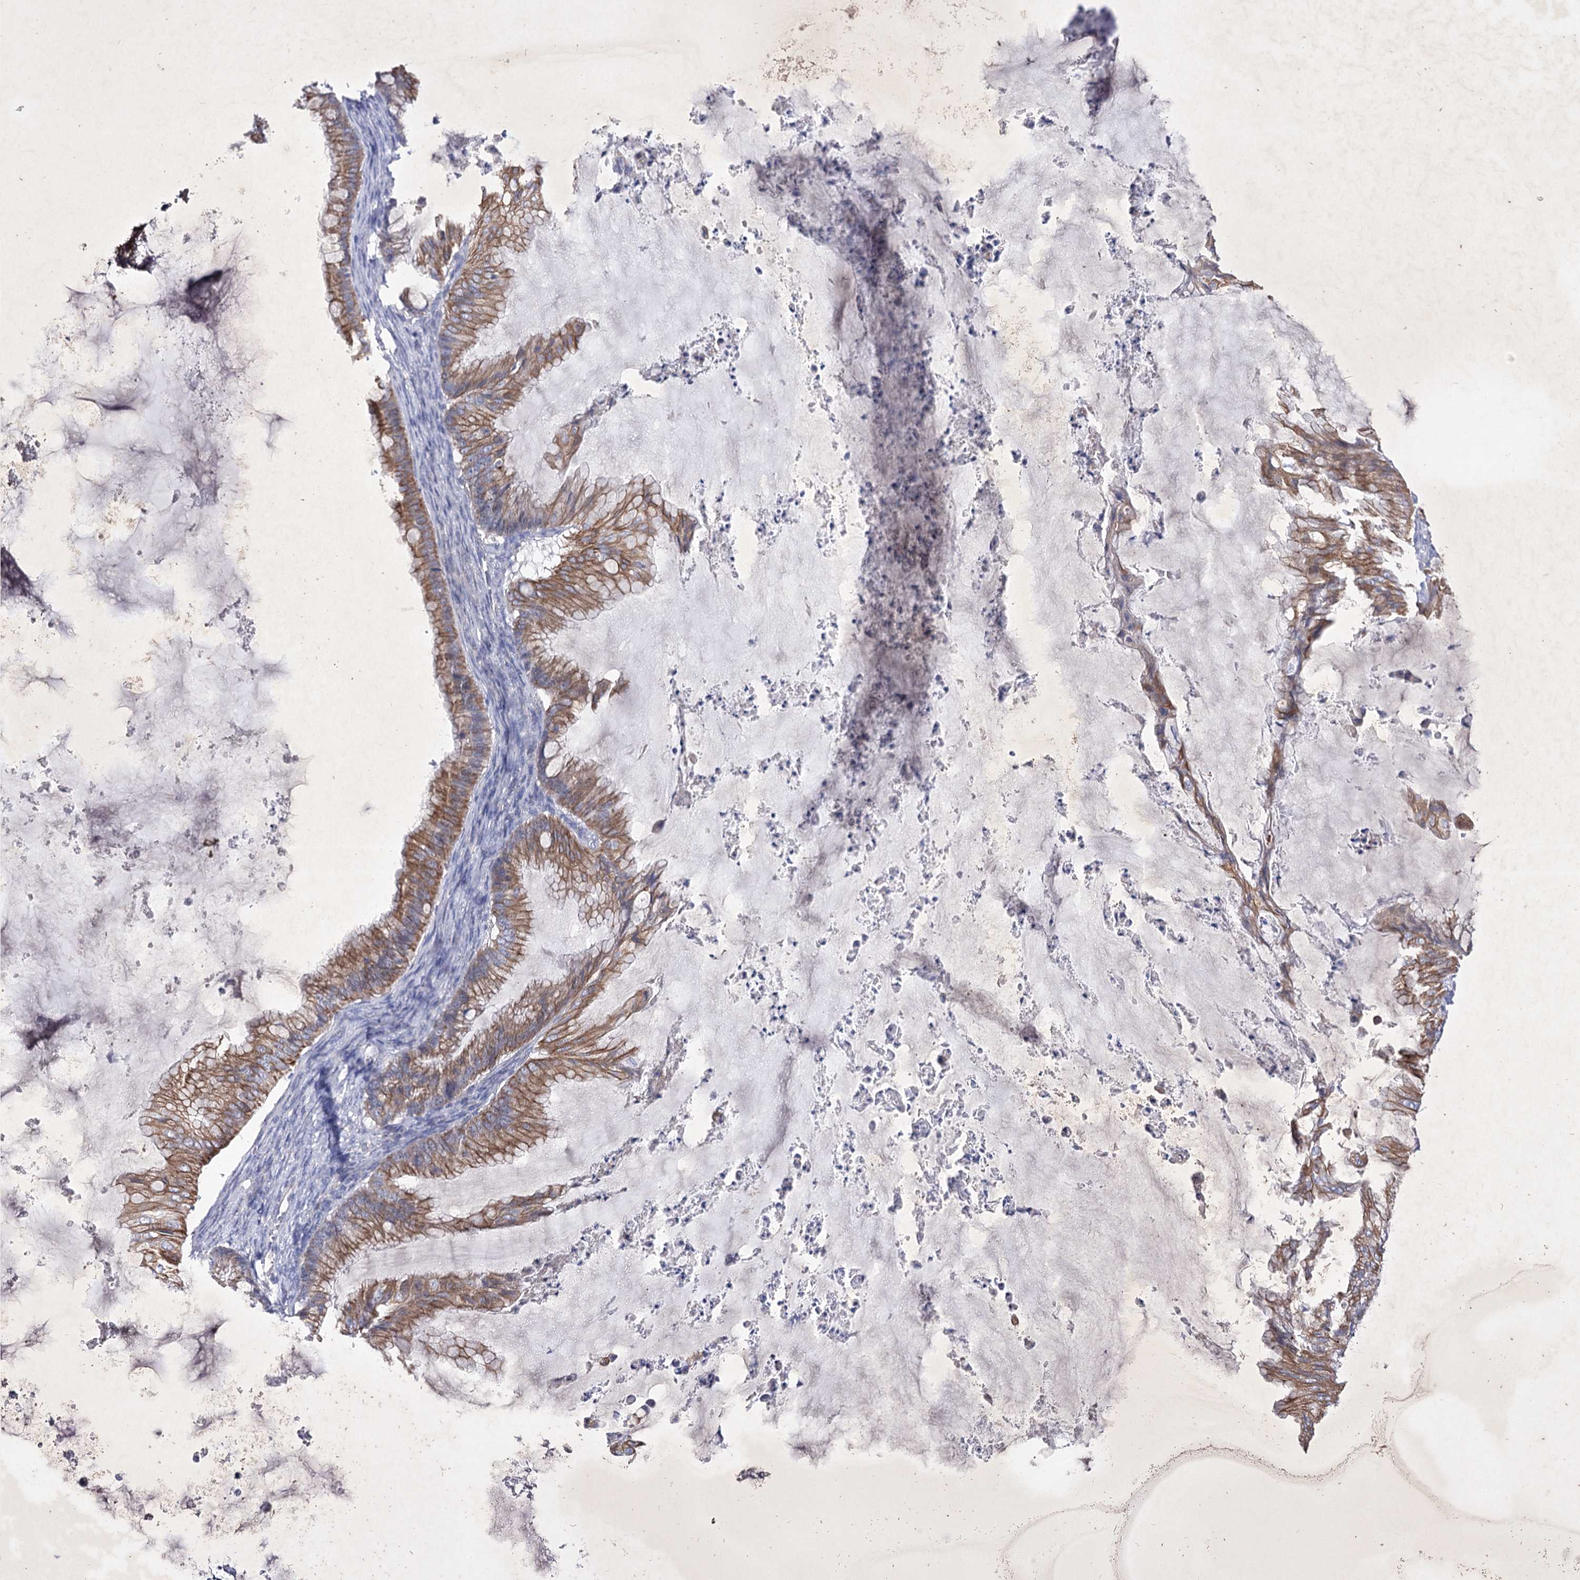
{"staining": {"intensity": "moderate", "quantity": "25%-75%", "location": "cytoplasmic/membranous"}, "tissue": "ovarian cancer", "cell_type": "Tumor cells", "image_type": "cancer", "snomed": [{"axis": "morphology", "description": "Cystadenocarcinoma, mucinous, NOS"}, {"axis": "topography", "description": "Ovary"}], "caption": "Moderate cytoplasmic/membranous positivity is seen in about 25%-75% of tumor cells in ovarian mucinous cystadenocarcinoma. The staining was performed using DAB, with brown indicating positive protein expression. Nuclei are stained blue with hematoxylin.", "gene": "COX15", "patient": {"sex": "female", "age": 71}}